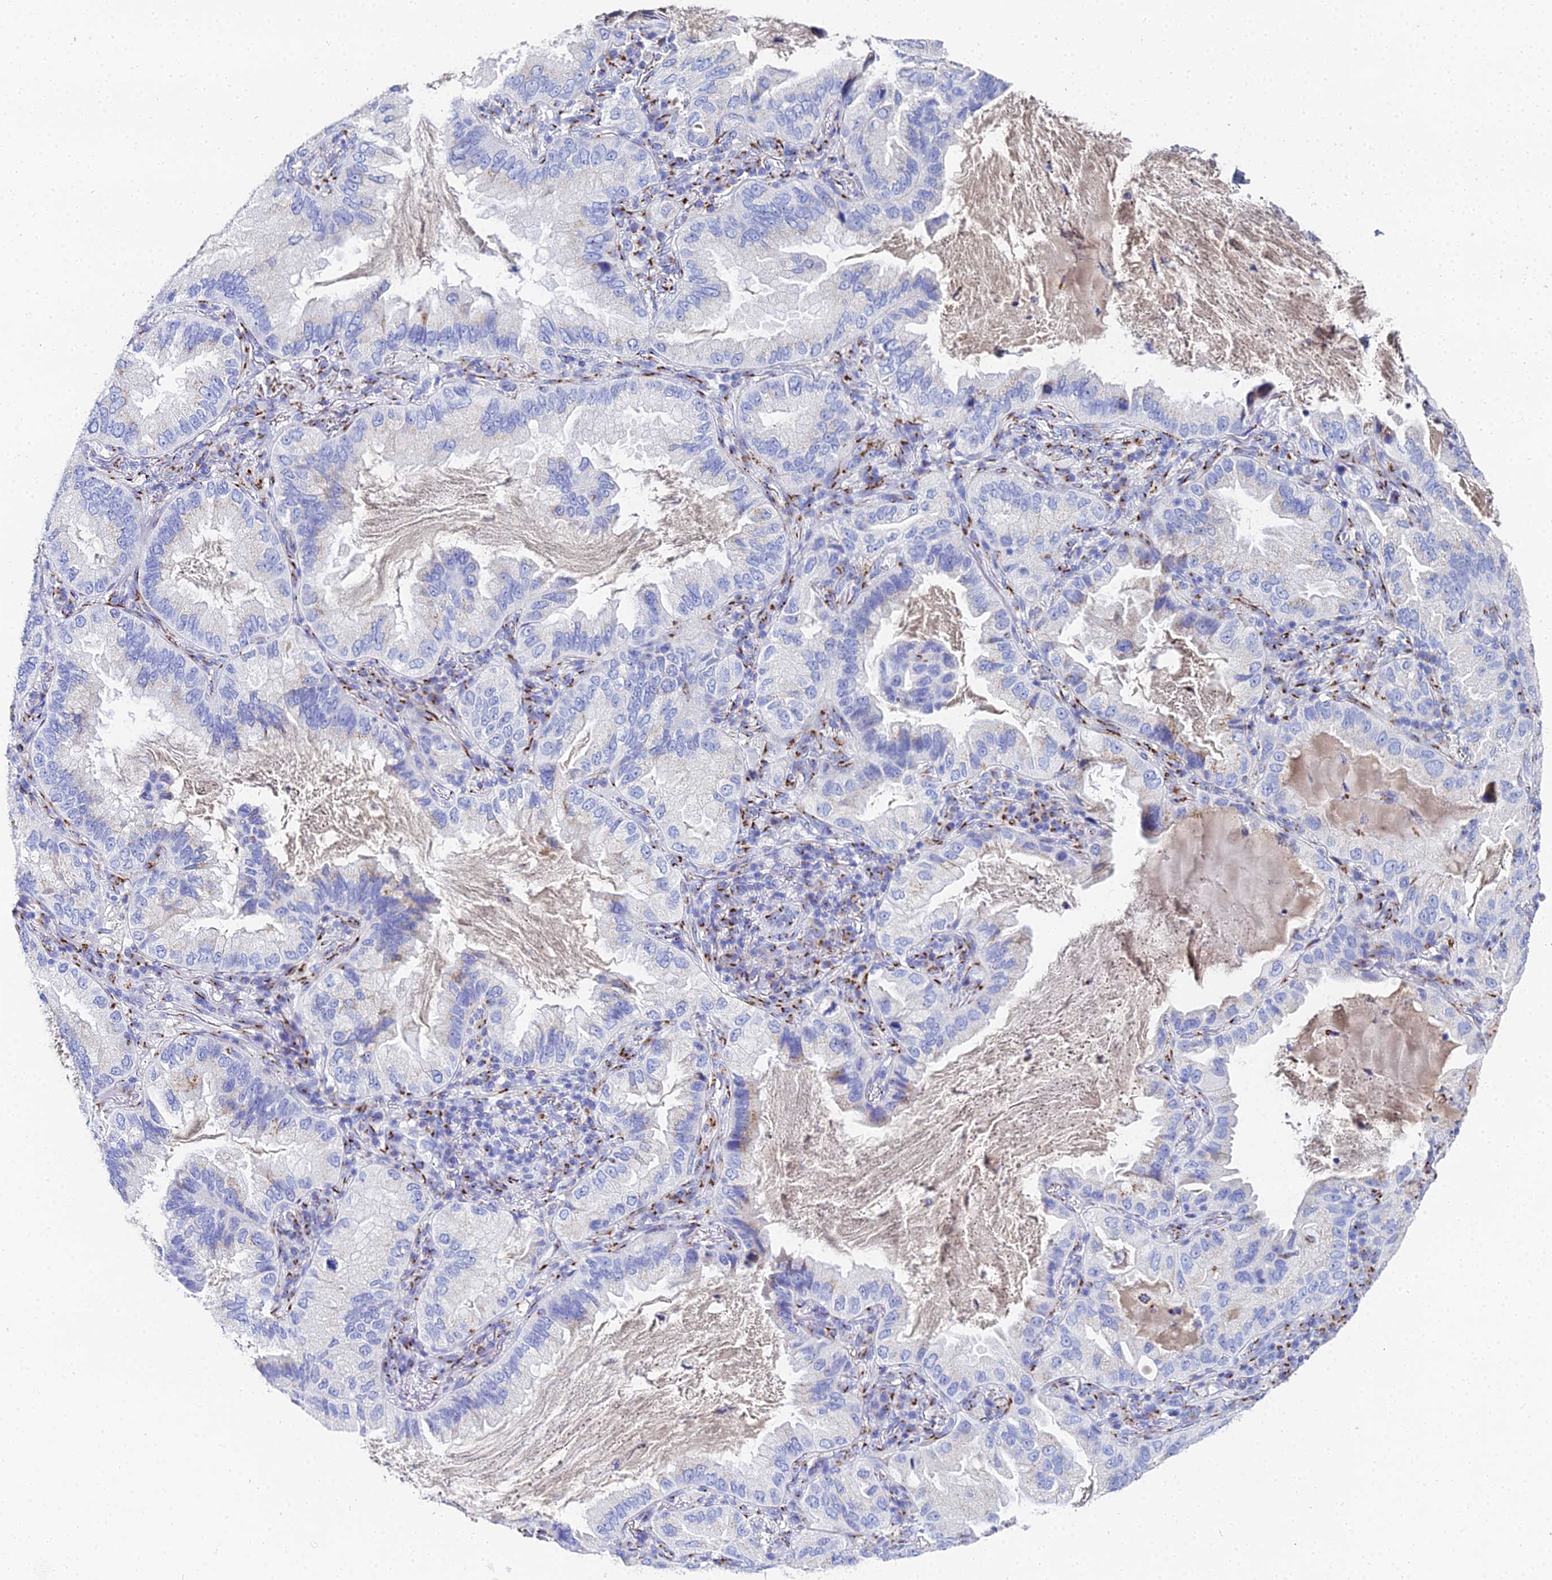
{"staining": {"intensity": "negative", "quantity": "none", "location": "none"}, "tissue": "lung cancer", "cell_type": "Tumor cells", "image_type": "cancer", "snomed": [{"axis": "morphology", "description": "Adenocarcinoma, NOS"}, {"axis": "topography", "description": "Lung"}], "caption": "Tumor cells show no significant expression in lung cancer.", "gene": "ENSG00000268674", "patient": {"sex": "female", "age": 69}}